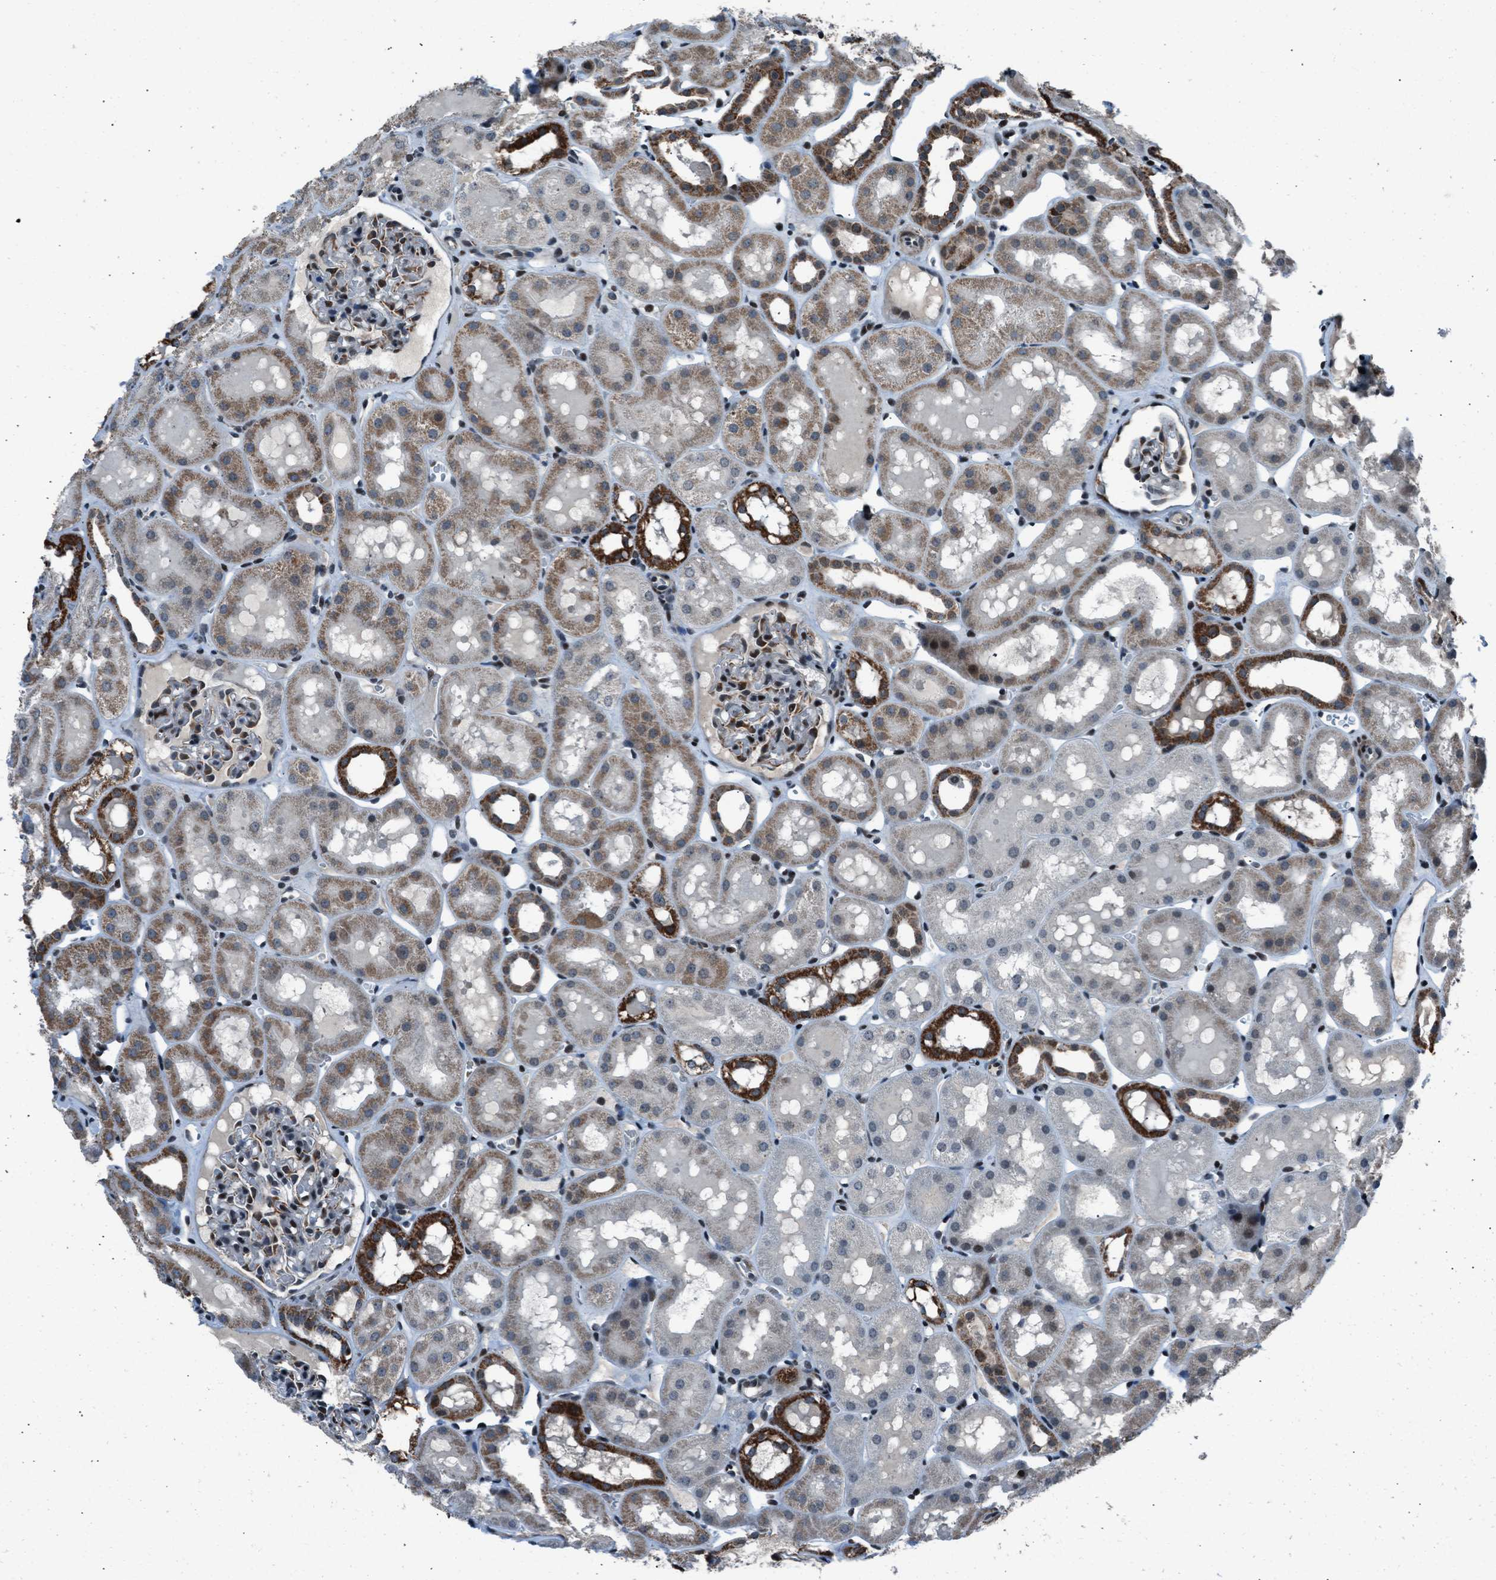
{"staining": {"intensity": "strong", "quantity": "<25%", "location": "cytoplasmic/membranous,nuclear"}, "tissue": "kidney", "cell_type": "Cells in glomeruli", "image_type": "normal", "snomed": [{"axis": "morphology", "description": "Normal tissue, NOS"}, {"axis": "topography", "description": "Kidney"}, {"axis": "topography", "description": "Urinary bladder"}], "caption": "This photomicrograph exhibits benign kidney stained with IHC to label a protein in brown. The cytoplasmic/membranous,nuclear of cells in glomeruli show strong positivity for the protein. Nuclei are counter-stained blue.", "gene": "MORC3", "patient": {"sex": "male", "age": 16}}